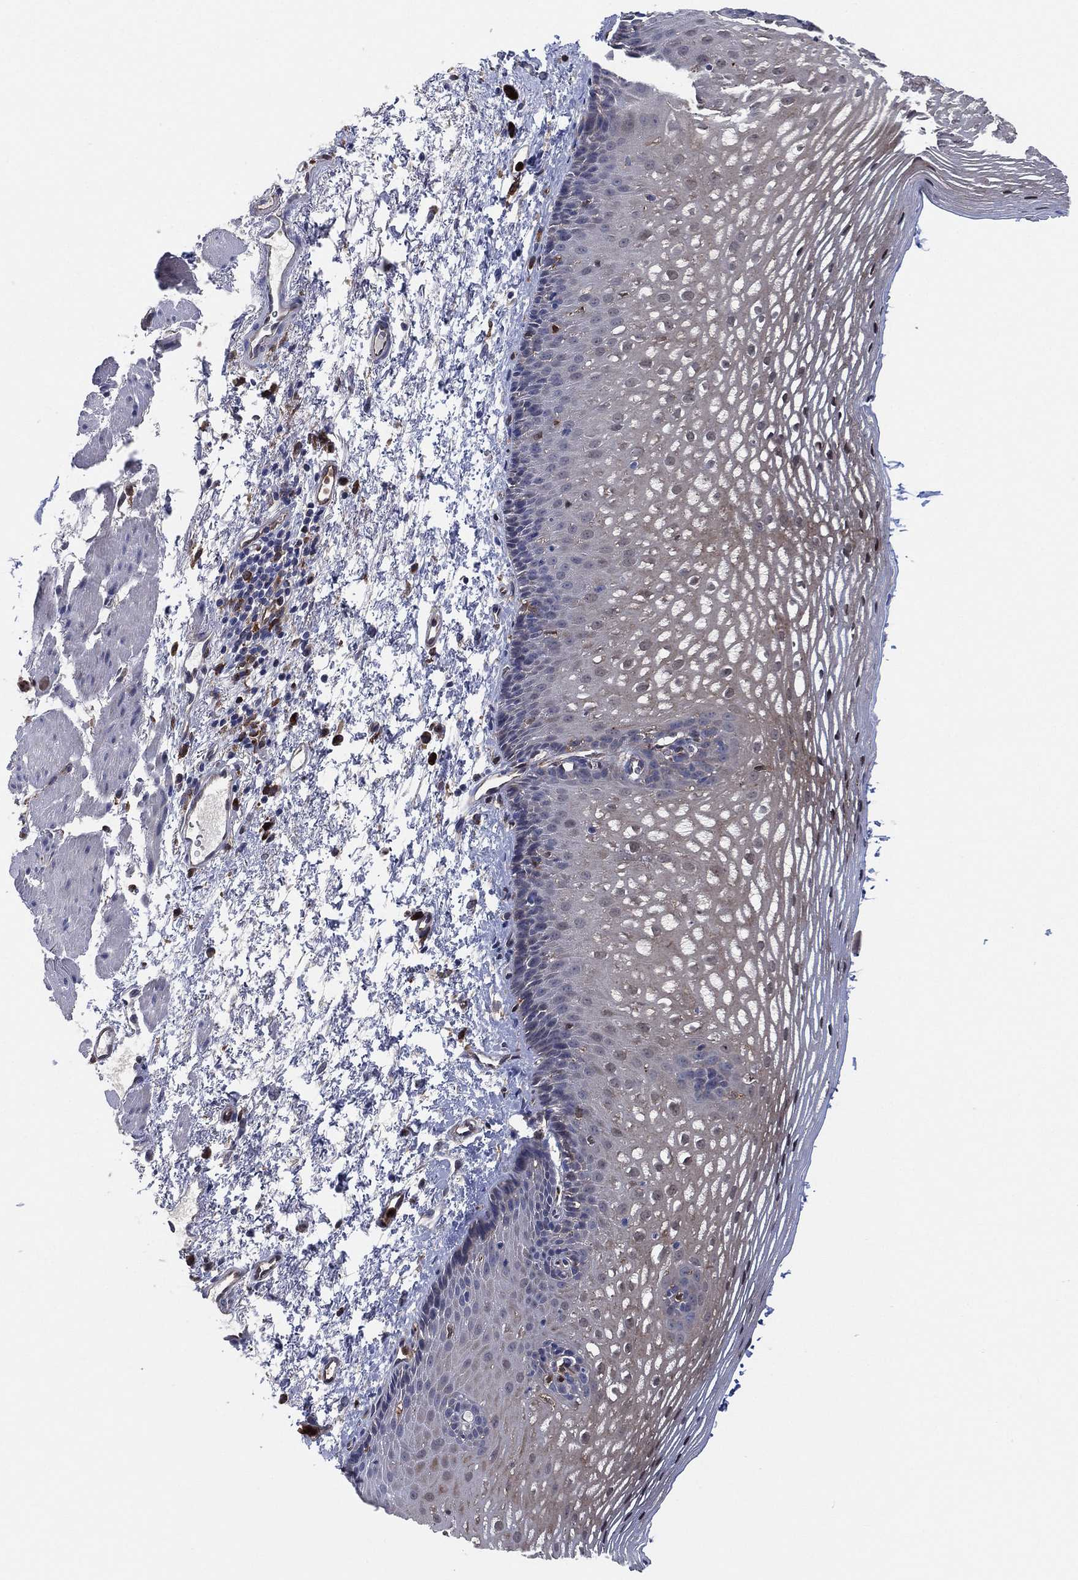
{"staining": {"intensity": "negative", "quantity": "none", "location": "none"}, "tissue": "esophagus", "cell_type": "Squamous epithelial cells", "image_type": "normal", "snomed": [{"axis": "morphology", "description": "Normal tissue, NOS"}, {"axis": "topography", "description": "Esophagus"}], "caption": "High magnification brightfield microscopy of benign esophagus stained with DAB (brown) and counterstained with hematoxylin (blue): squamous epithelial cells show no significant expression. (DAB (3,3'-diaminobenzidine) immunohistochemistry (IHC) visualized using brightfield microscopy, high magnification).", "gene": "FES", "patient": {"sex": "male", "age": 76}}